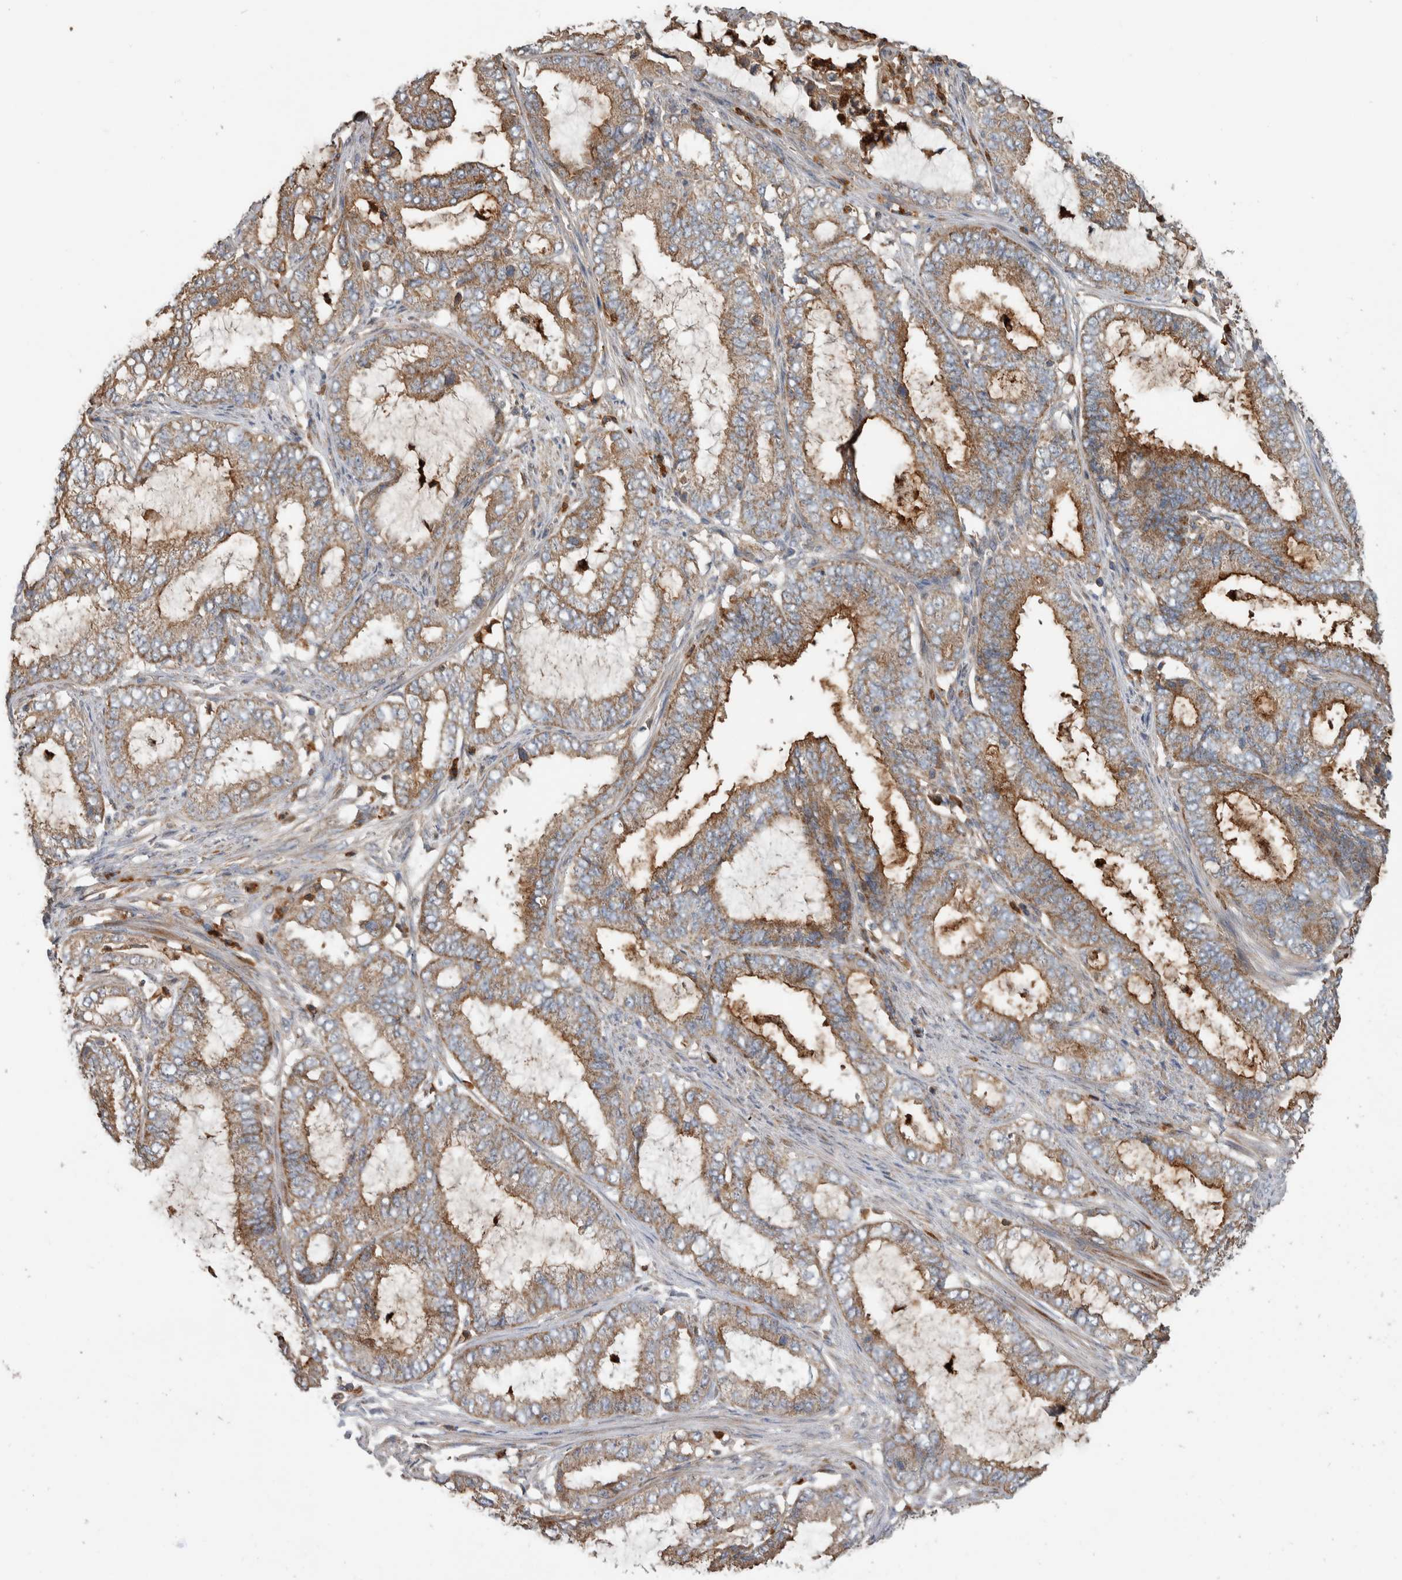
{"staining": {"intensity": "weak", "quantity": ">75%", "location": "cytoplasmic/membranous"}, "tissue": "endometrial cancer", "cell_type": "Tumor cells", "image_type": "cancer", "snomed": [{"axis": "morphology", "description": "Adenocarcinoma, NOS"}, {"axis": "topography", "description": "Endometrium"}], "caption": "Immunohistochemistry micrograph of endometrial cancer stained for a protein (brown), which demonstrates low levels of weak cytoplasmic/membranous positivity in about >75% of tumor cells.", "gene": "SDCBP", "patient": {"sex": "female", "age": 51}}